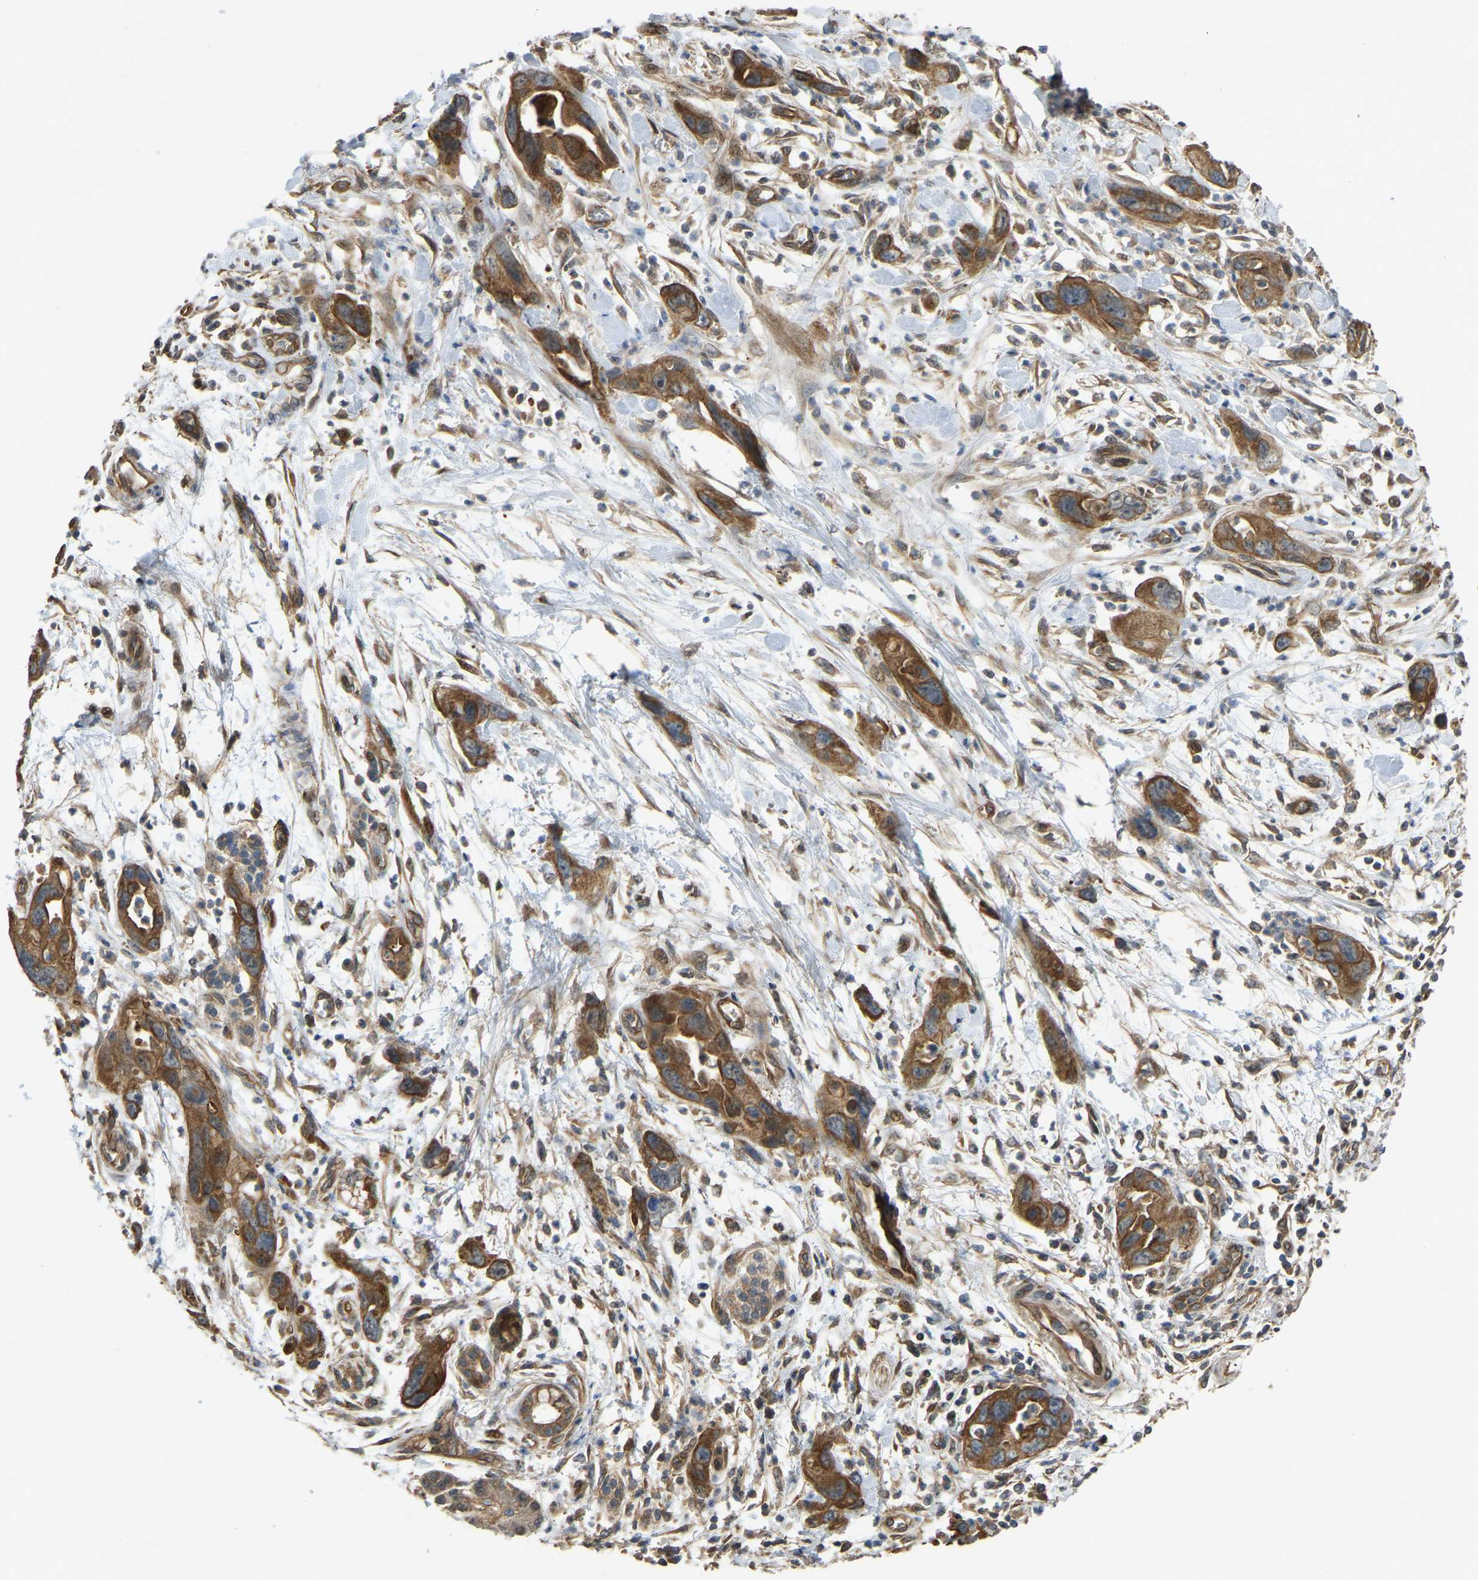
{"staining": {"intensity": "strong", "quantity": ">75%", "location": "cytoplasmic/membranous"}, "tissue": "pancreatic cancer", "cell_type": "Tumor cells", "image_type": "cancer", "snomed": [{"axis": "morphology", "description": "Adenocarcinoma, NOS"}, {"axis": "topography", "description": "Pancreas"}], "caption": "This histopathology image exhibits pancreatic cancer stained with IHC to label a protein in brown. The cytoplasmic/membranous of tumor cells show strong positivity for the protein. Nuclei are counter-stained blue.", "gene": "C21orf91", "patient": {"sex": "female", "age": 70}}